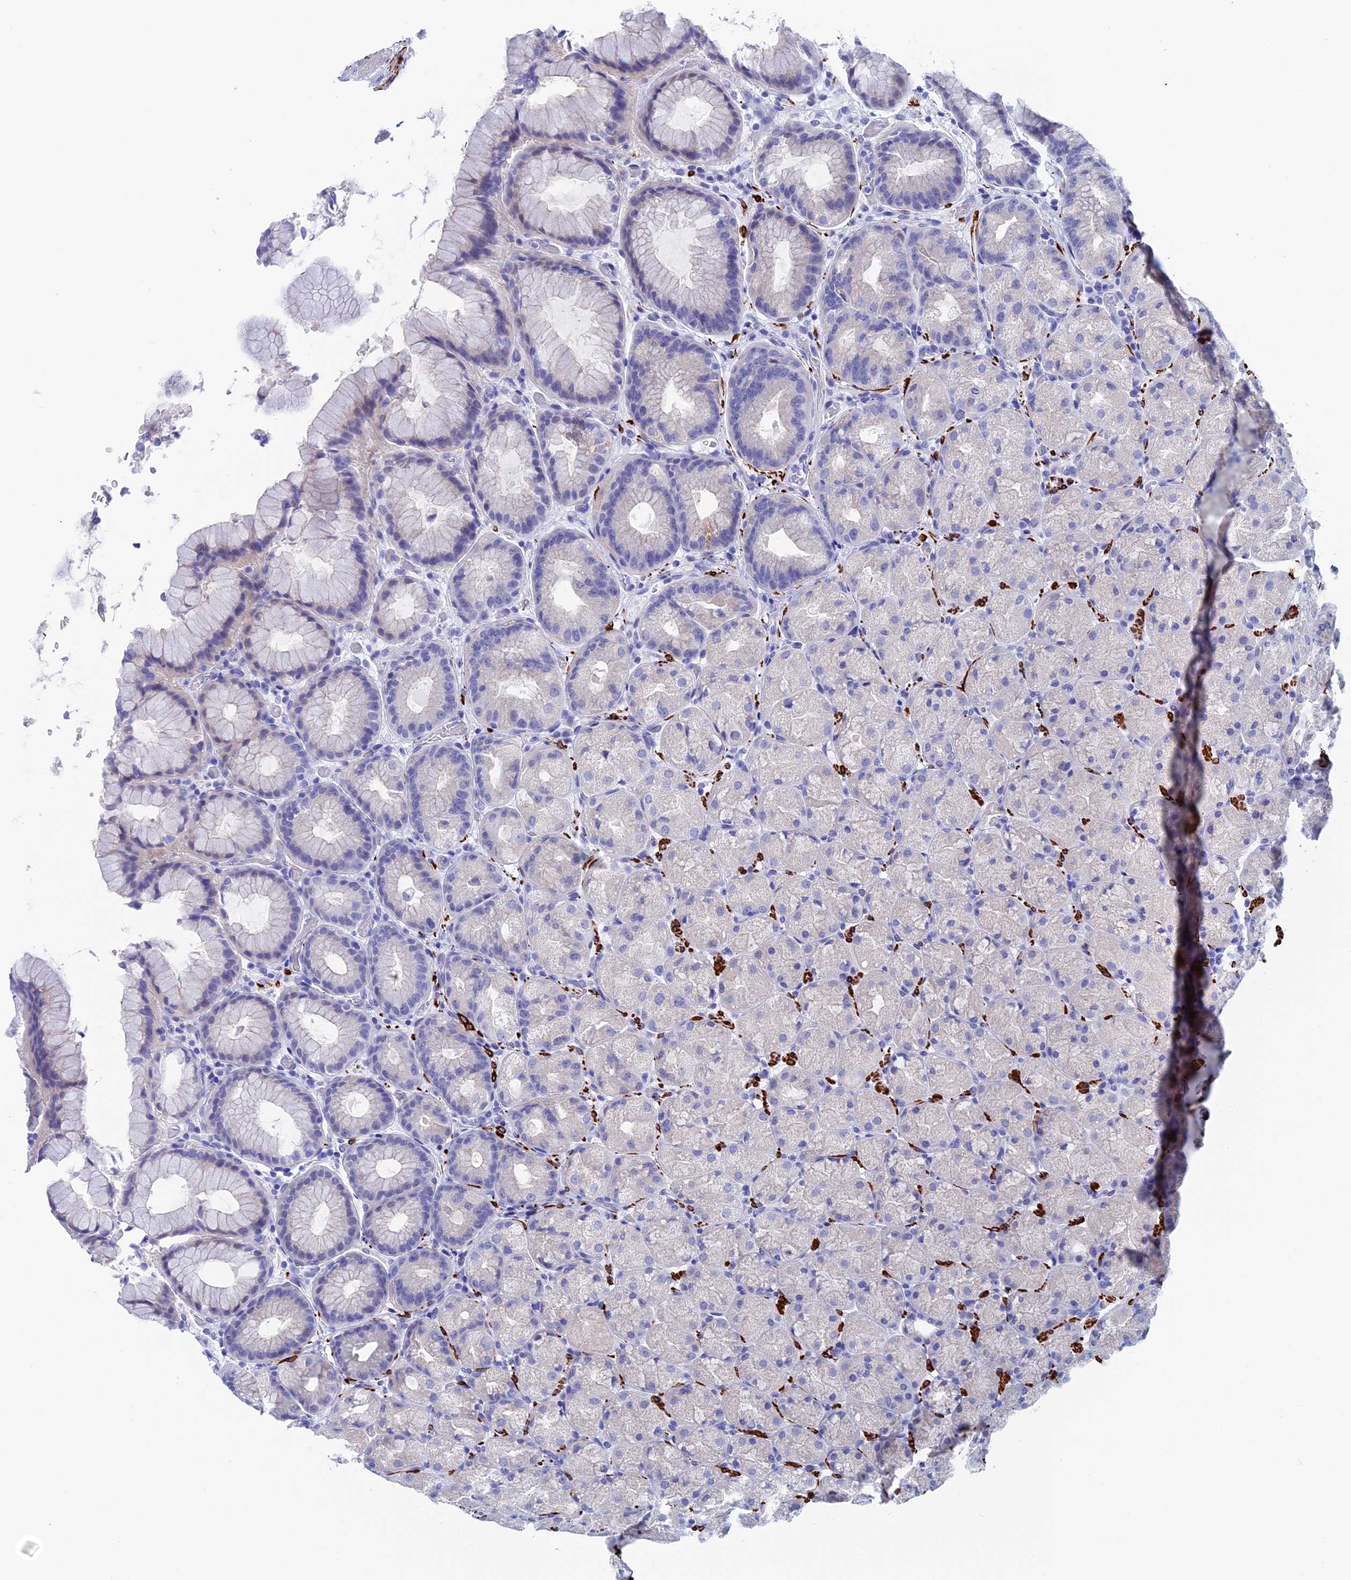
{"staining": {"intensity": "negative", "quantity": "none", "location": "none"}, "tissue": "stomach", "cell_type": "Glandular cells", "image_type": "normal", "snomed": [{"axis": "morphology", "description": "Normal tissue, NOS"}, {"axis": "topography", "description": "Stomach, upper"}, {"axis": "topography", "description": "Stomach"}], "caption": "The photomicrograph shows no significant staining in glandular cells of stomach. (Stains: DAB (3,3'-diaminobenzidine) IHC with hematoxylin counter stain, Microscopy: brightfield microscopy at high magnification).", "gene": "WDR83", "patient": {"sex": "male", "age": 48}}